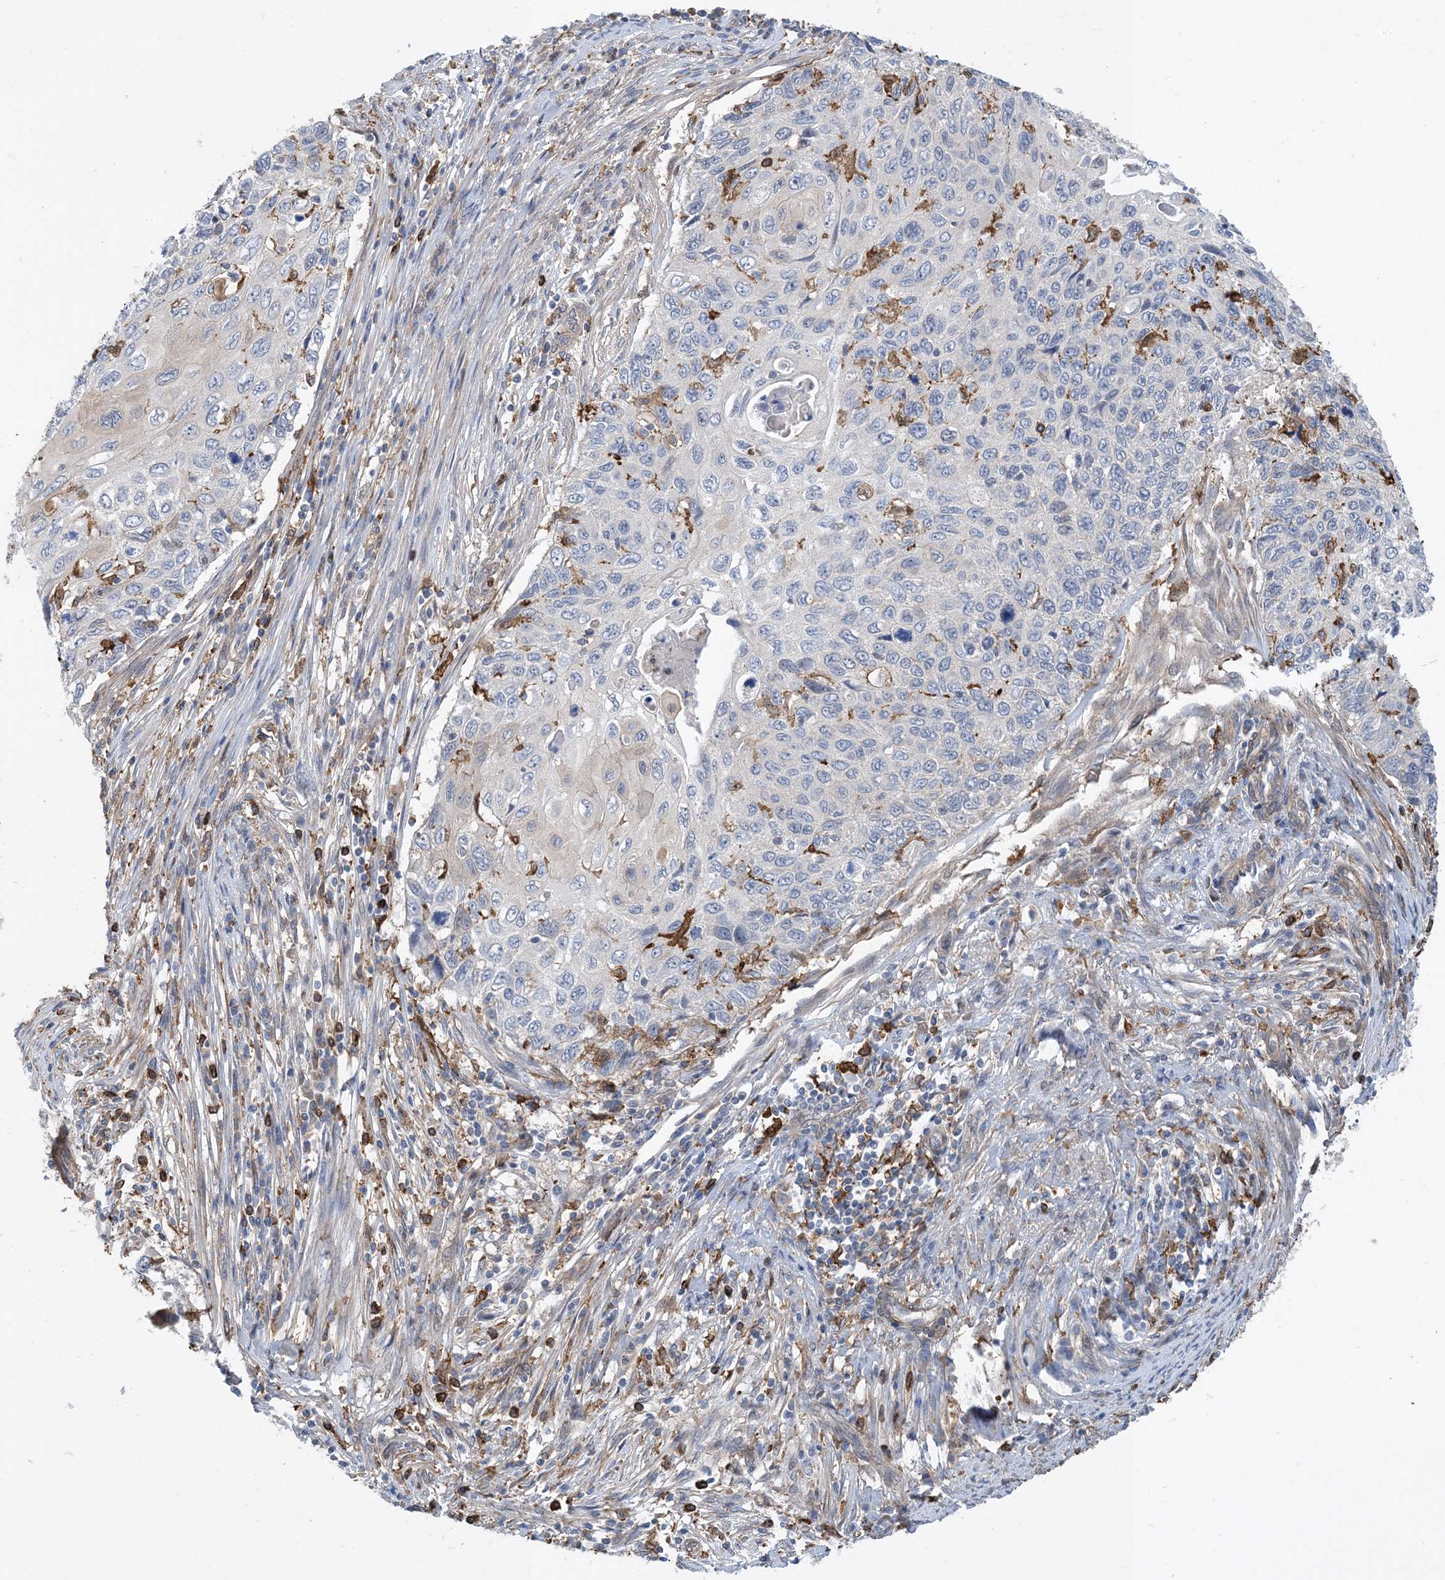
{"staining": {"intensity": "negative", "quantity": "none", "location": "none"}, "tissue": "cervical cancer", "cell_type": "Tumor cells", "image_type": "cancer", "snomed": [{"axis": "morphology", "description": "Squamous cell carcinoma, NOS"}, {"axis": "topography", "description": "Cervix"}], "caption": "Human cervical cancer (squamous cell carcinoma) stained for a protein using IHC demonstrates no expression in tumor cells.", "gene": "HS1BP3", "patient": {"sex": "female", "age": 70}}